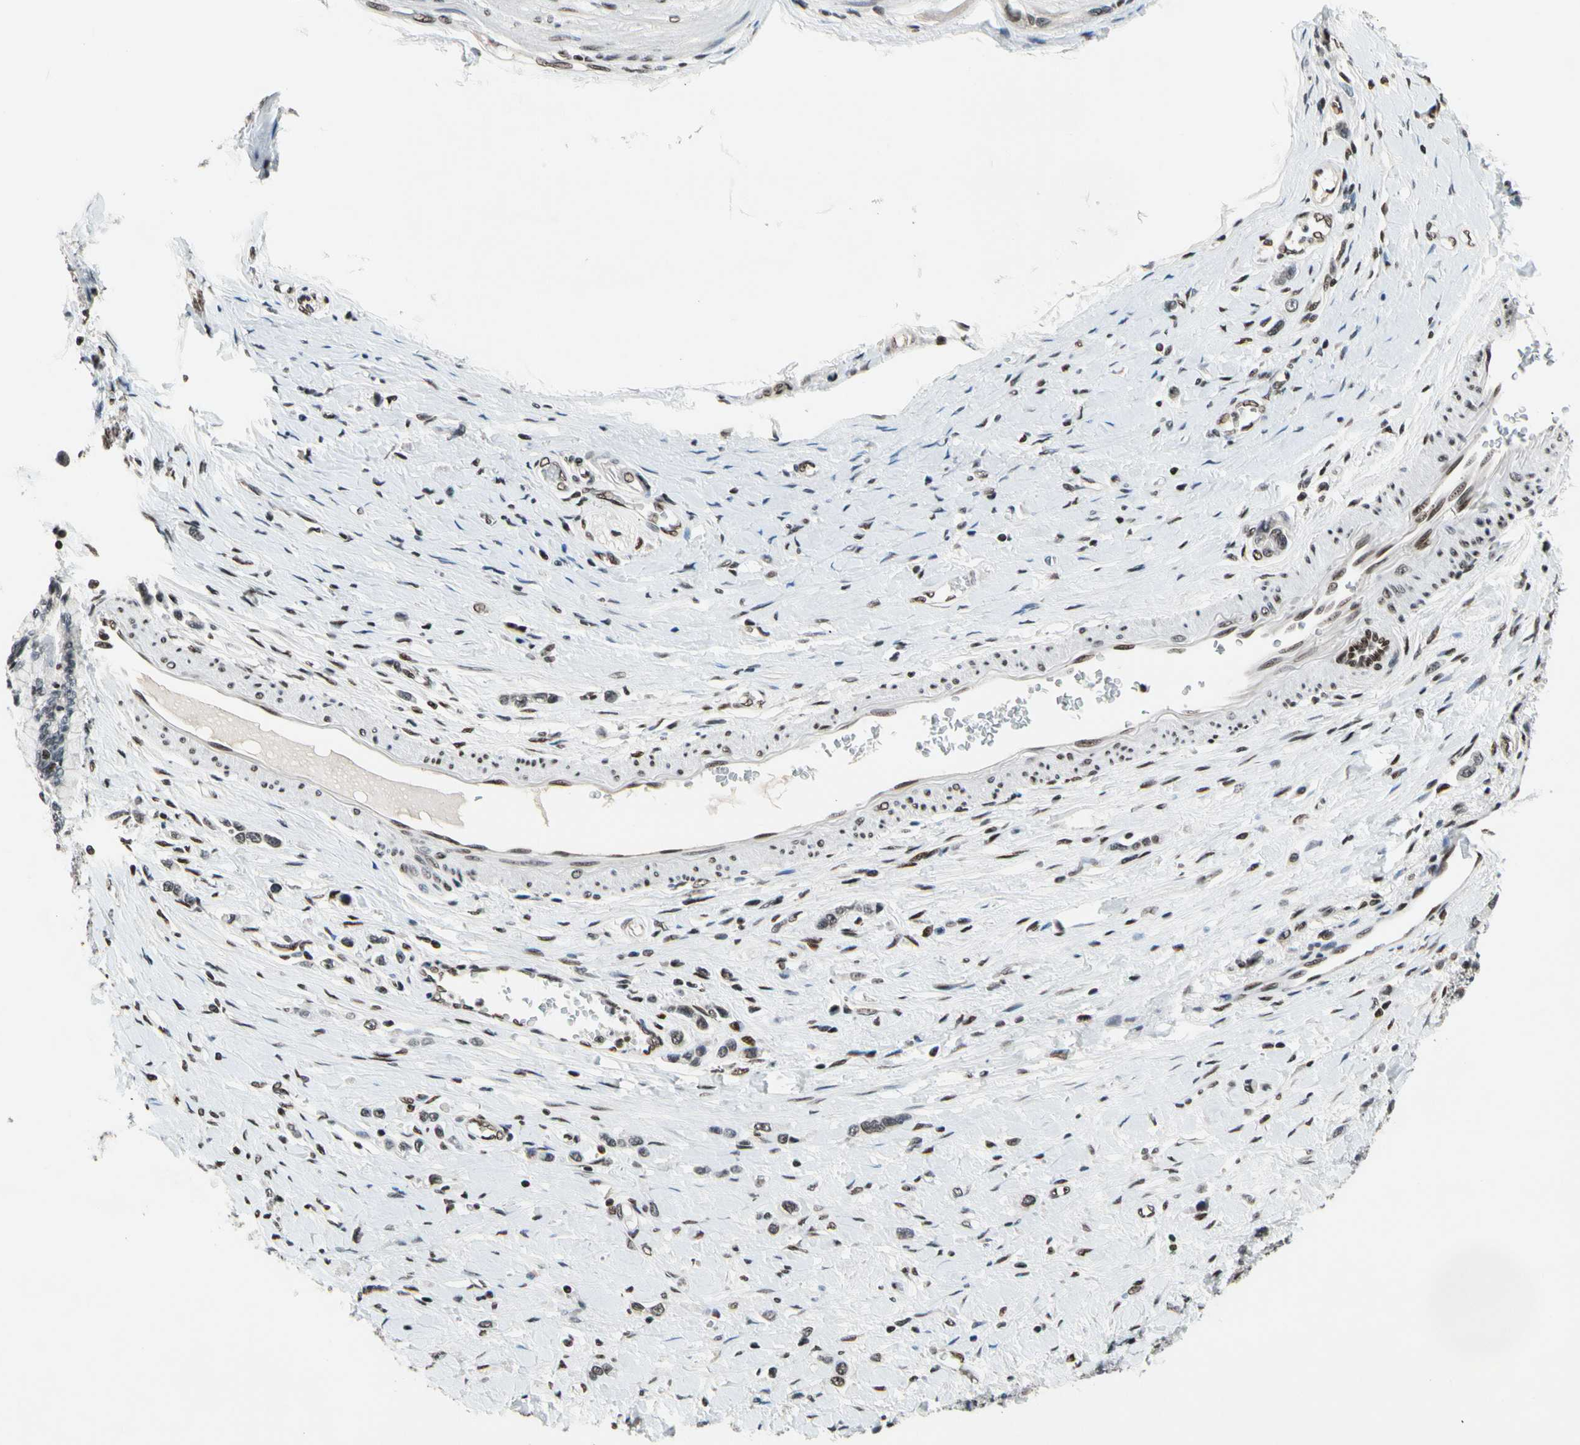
{"staining": {"intensity": "moderate", "quantity": "<25%", "location": "nuclear"}, "tissue": "stomach cancer", "cell_type": "Tumor cells", "image_type": "cancer", "snomed": [{"axis": "morphology", "description": "Normal tissue, NOS"}, {"axis": "morphology", "description": "Adenocarcinoma, NOS"}, {"axis": "topography", "description": "Stomach, upper"}, {"axis": "topography", "description": "Stomach"}], "caption": "Immunohistochemistry (IHC) image of human adenocarcinoma (stomach) stained for a protein (brown), which shows low levels of moderate nuclear staining in approximately <25% of tumor cells.", "gene": "RECQL", "patient": {"sex": "female", "age": 65}}